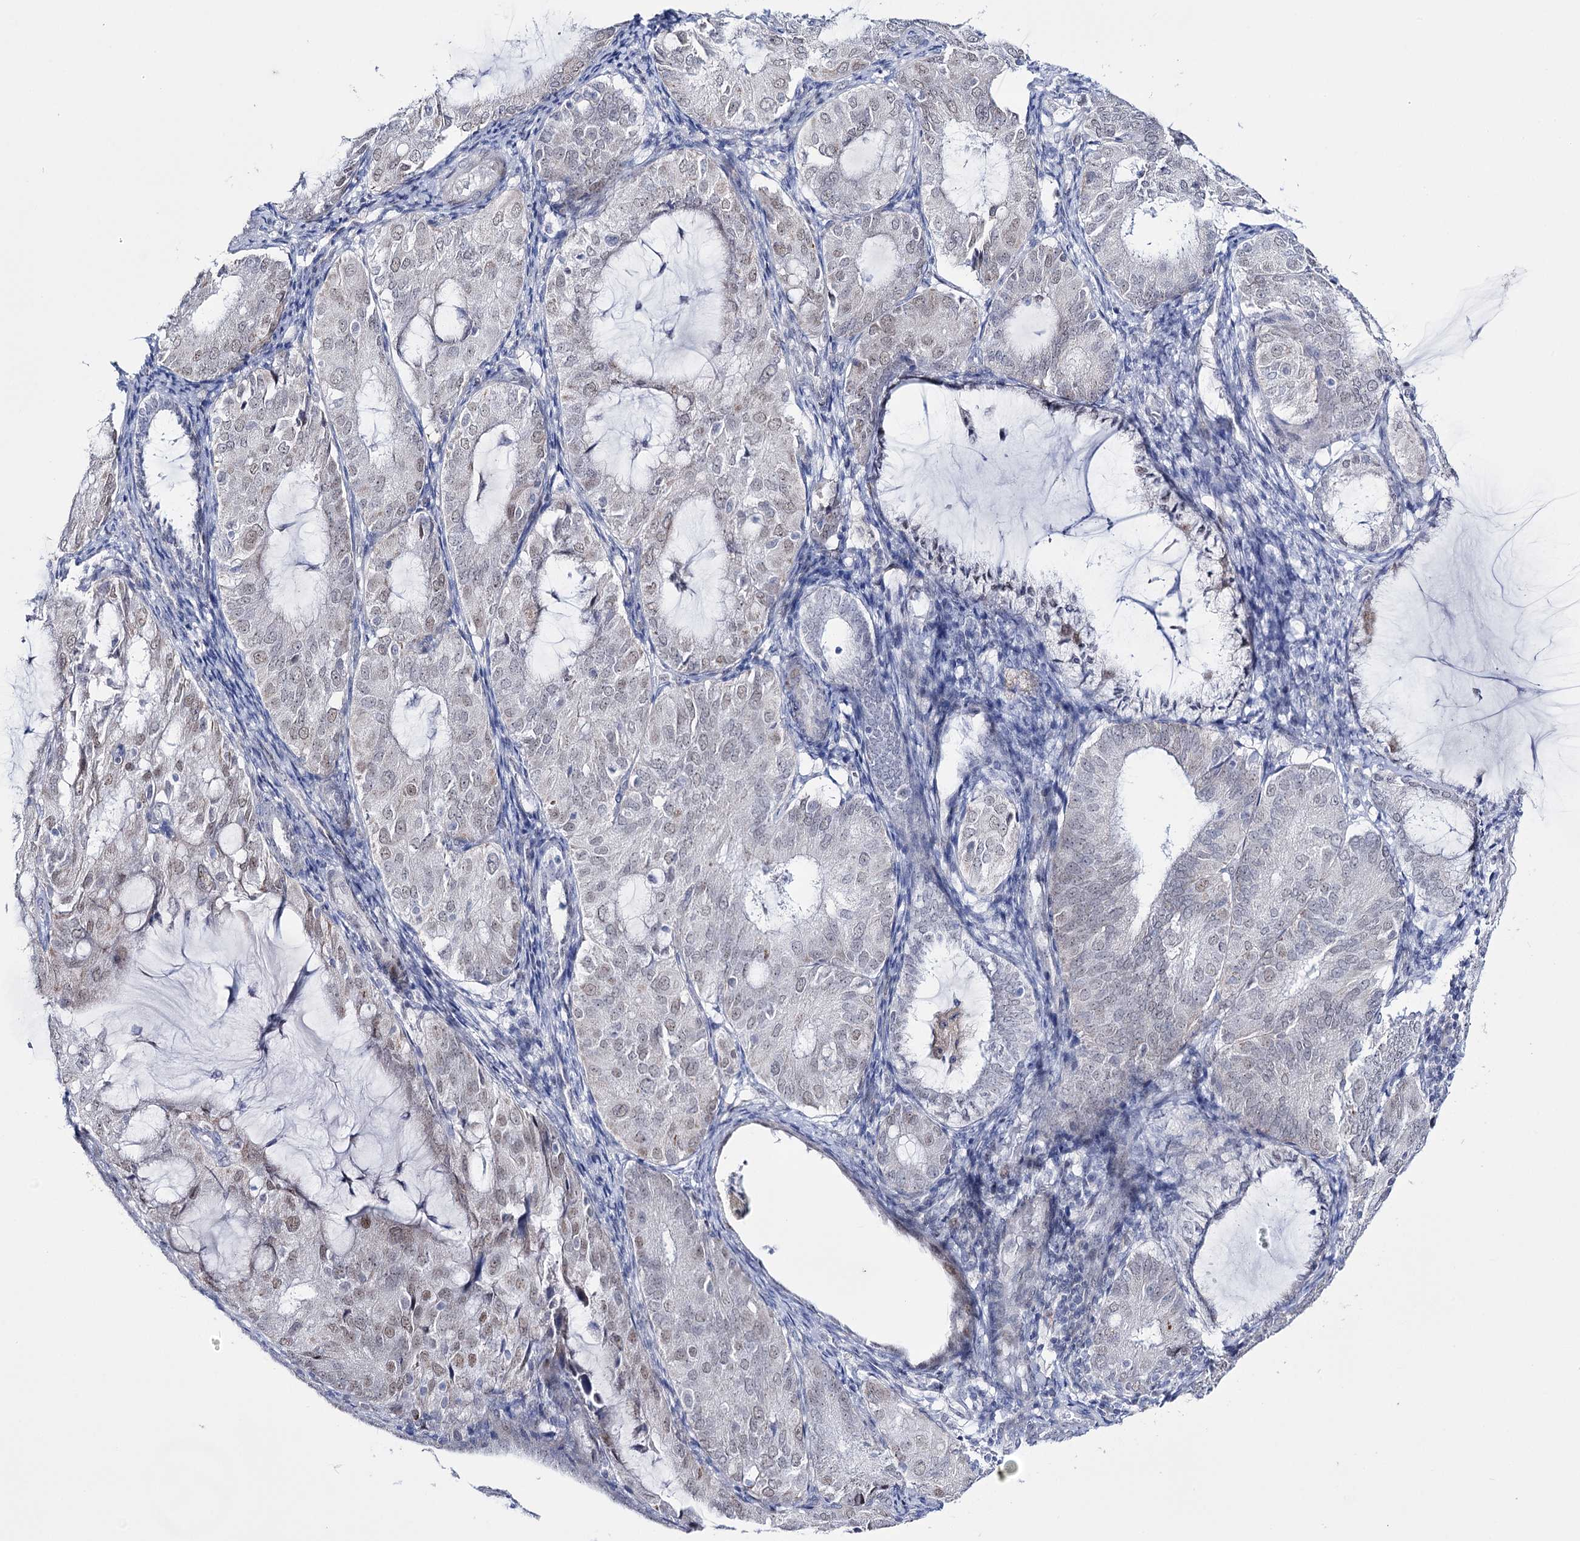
{"staining": {"intensity": "weak", "quantity": "25%-75%", "location": "nuclear"}, "tissue": "endometrial cancer", "cell_type": "Tumor cells", "image_type": "cancer", "snomed": [{"axis": "morphology", "description": "Adenocarcinoma, NOS"}, {"axis": "topography", "description": "Endometrium"}], "caption": "High-power microscopy captured an immunohistochemistry (IHC) histopathology image of endometrial cancer, revealing weak nuclear positivity in about 25%-75% of tumor cells. (IHC, brightfield microscopy, high magnification).", "gene": "RBM15B", "patient": {"sex": "female", "age": 81}}